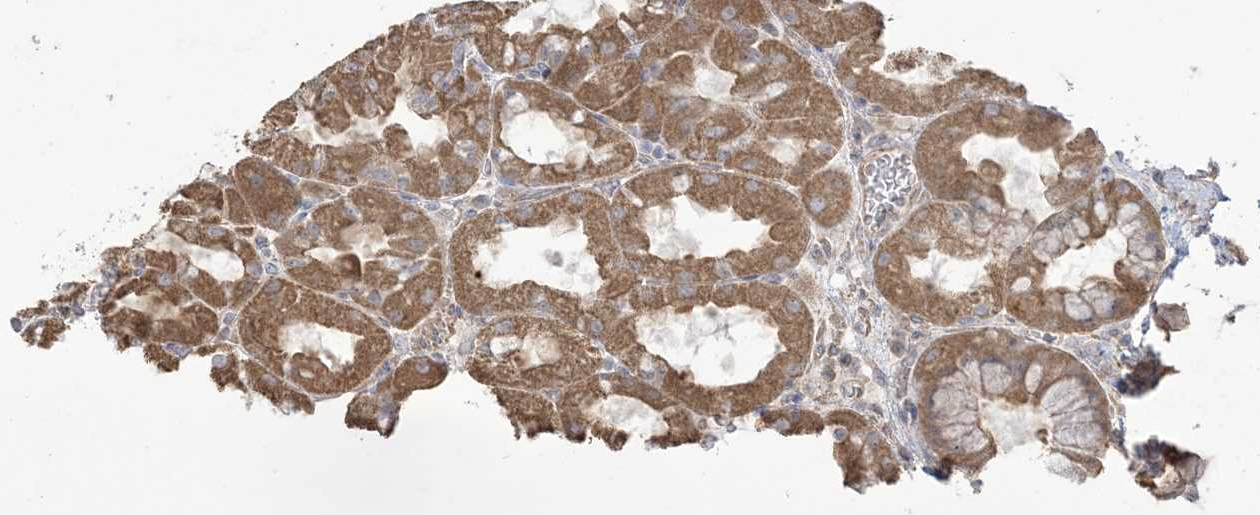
{"staining": {"intensity": "moderate", "quantity": ">75%", "location": "cytoplasmic/membranous"}, "tissue": "stomach", "cell_type": "Glandular cells", "image_type": "normal", "snomed": [{"axis": "morphology", "description": "Normal tissue, NOS"}, {"axis": "topography", "description": "Stomach"}], "caption": "Glandular cells exhibit moderate cytoplasmic/membranous expression in approximately >75% of cells in benign stomach. (Brightfield microscopy of DAB IHC at high magnification).", "gene": "KLHL18", "patient": {"sex": "female", "age": 61}}